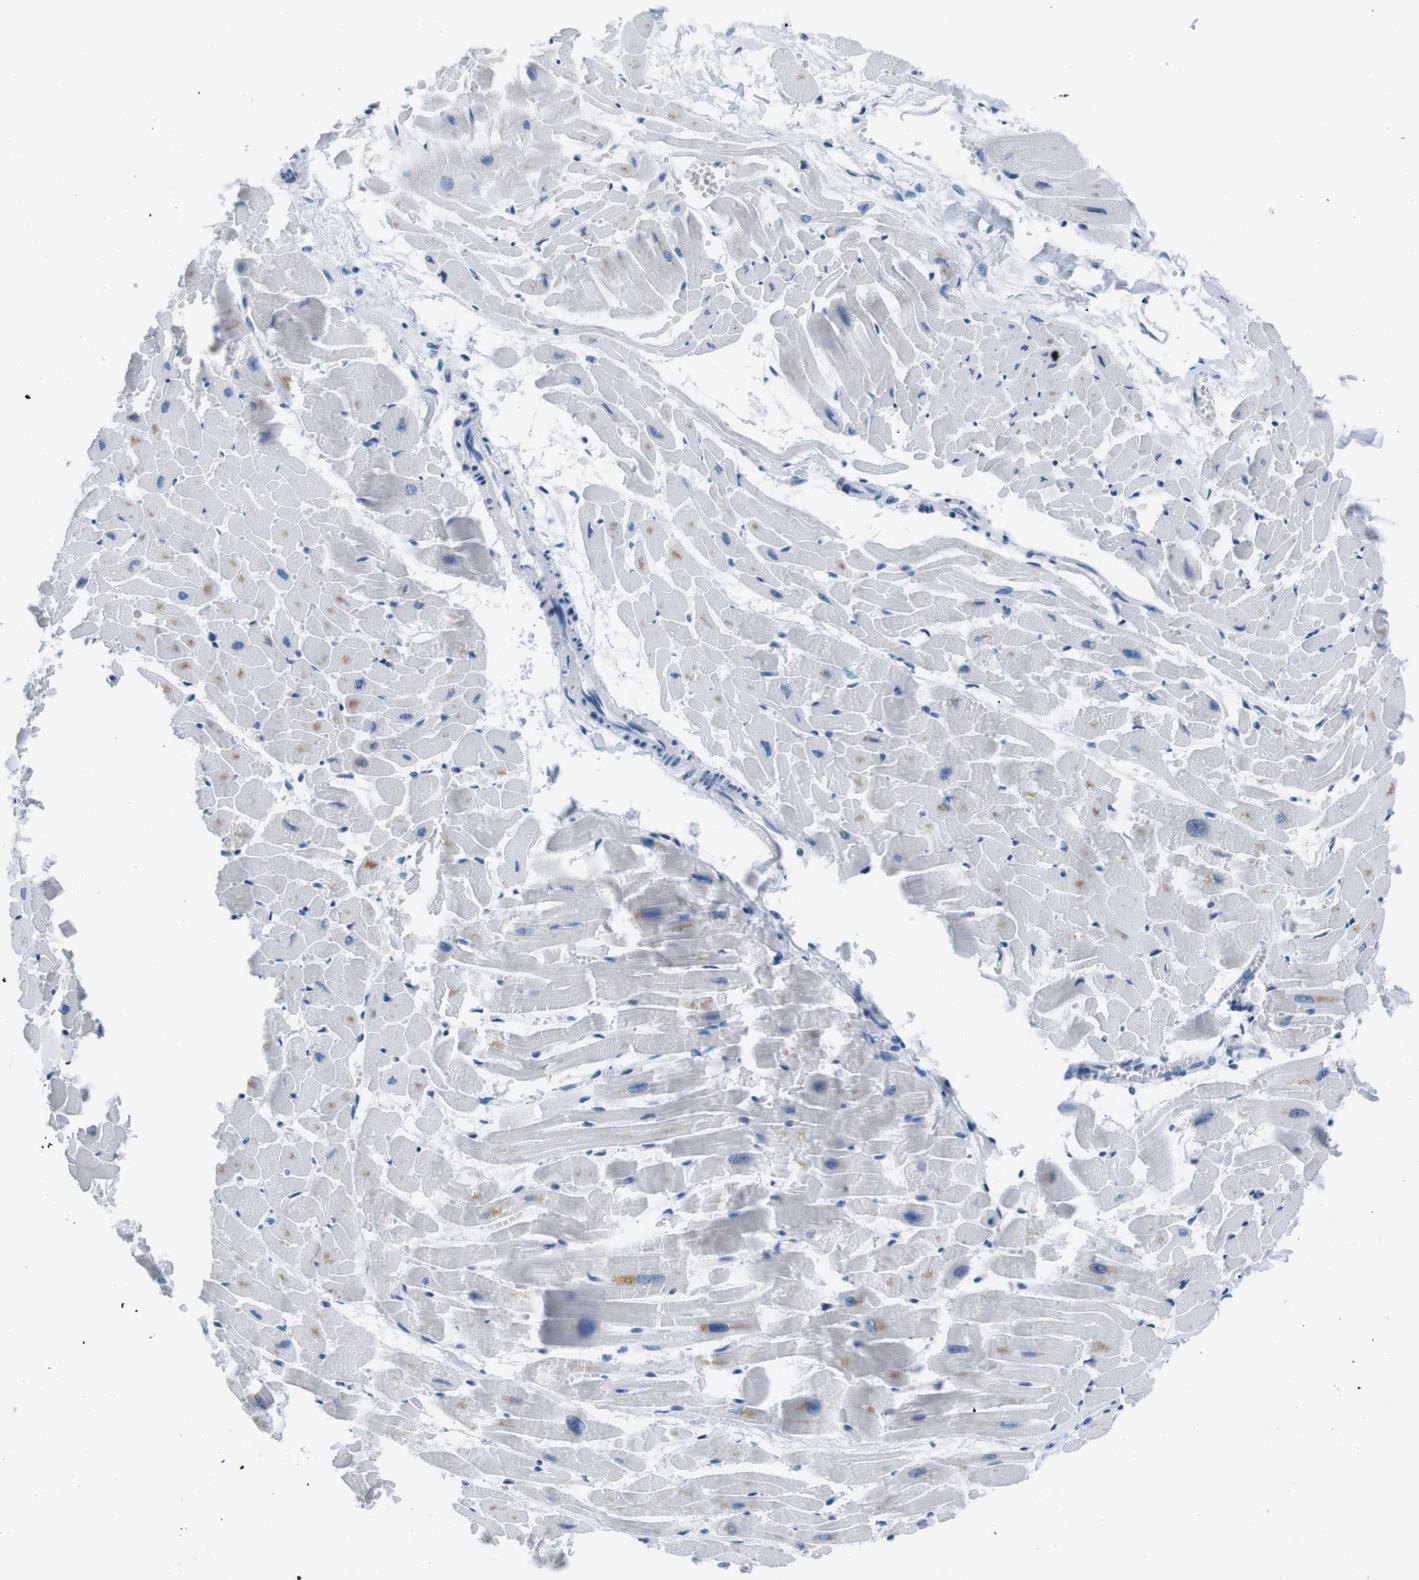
{"staining": {"intensity": "weak", "quantity": "<25%", "location": "cytoplasmic/membranous"}, "tissue": "heart muscle", "cell_type": "Cardiomyocytes", "image_type": "normal", "snomed": [{"axis": "morphology", "description": "Normal tissue, NOS"}, {"axis": "topography", "description": "Heart"}], "caption": "DAB immunohistochemical staining of benign heart muscle displays no significant positivity in cardiomyocytes.", "gene": "MUC2", "patient": {"sex": "female", "age": 19}}